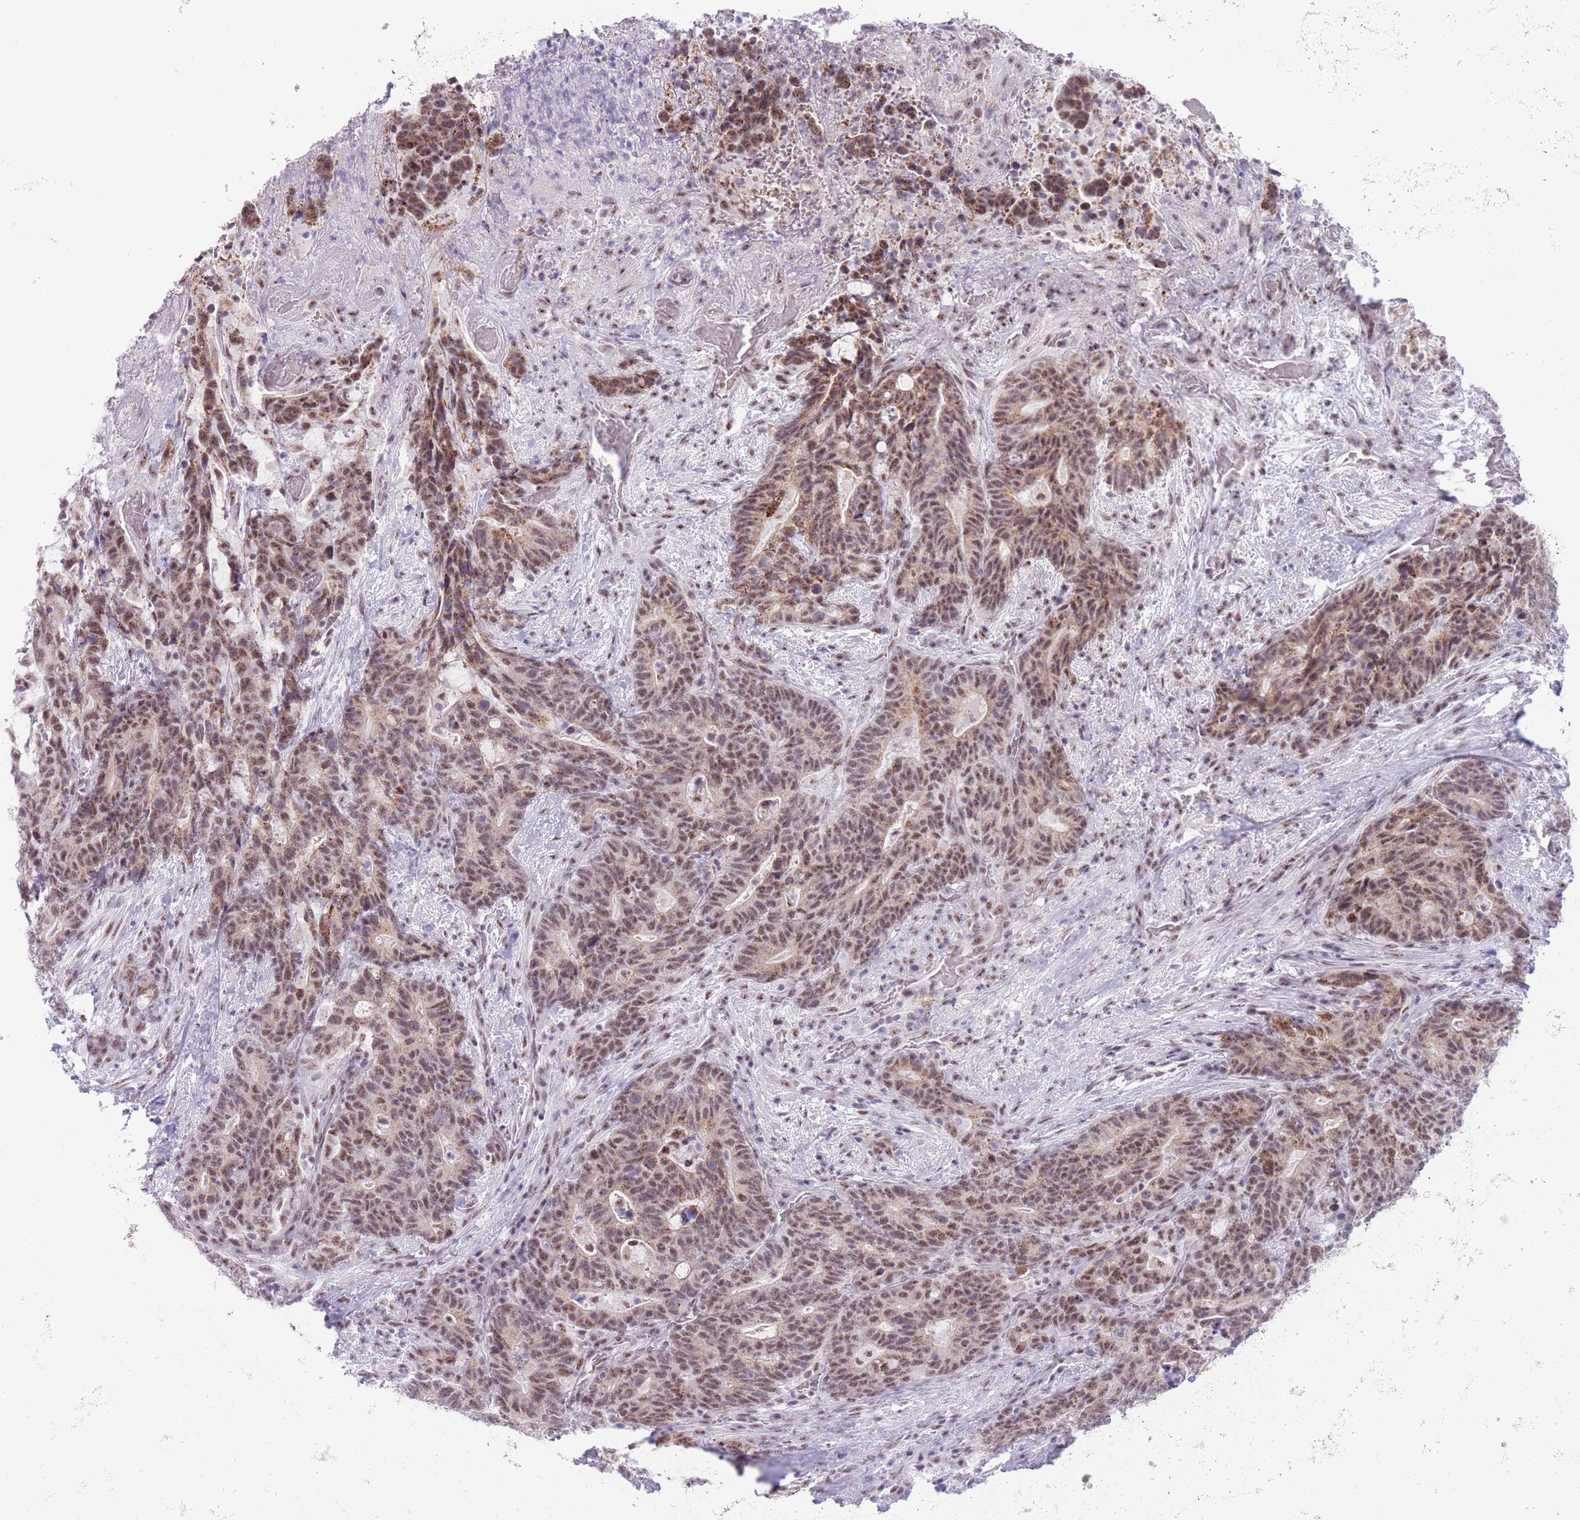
{"staining": {"intensity": "moderate", "quantity": ">75%", "location": "cytoplasmic/membranous,nuclear"}, "tissue": "stomach cancer", "cell_type": "Tumor cells", "image_type": "cancer", "snomed": [{"axis": "morphology", "description": "Normal tissue, NOS"}, {"axis": "morphology", "description": "Adenocarcinoma, NOS"}, {"axis": "topography", "description": "Stomach"}], "caption": "Immunohistochemical staining of human stomach cancer shows medium levels of moderate cytoplasmic/membranous and nuclear protein expression in approximately >75% of tumor cells. The protein of interest is shown in brown color, while the nuclei are stained blue.", "gene": "CYP2B6", "patient": {"sex": "female", "age": 64}}